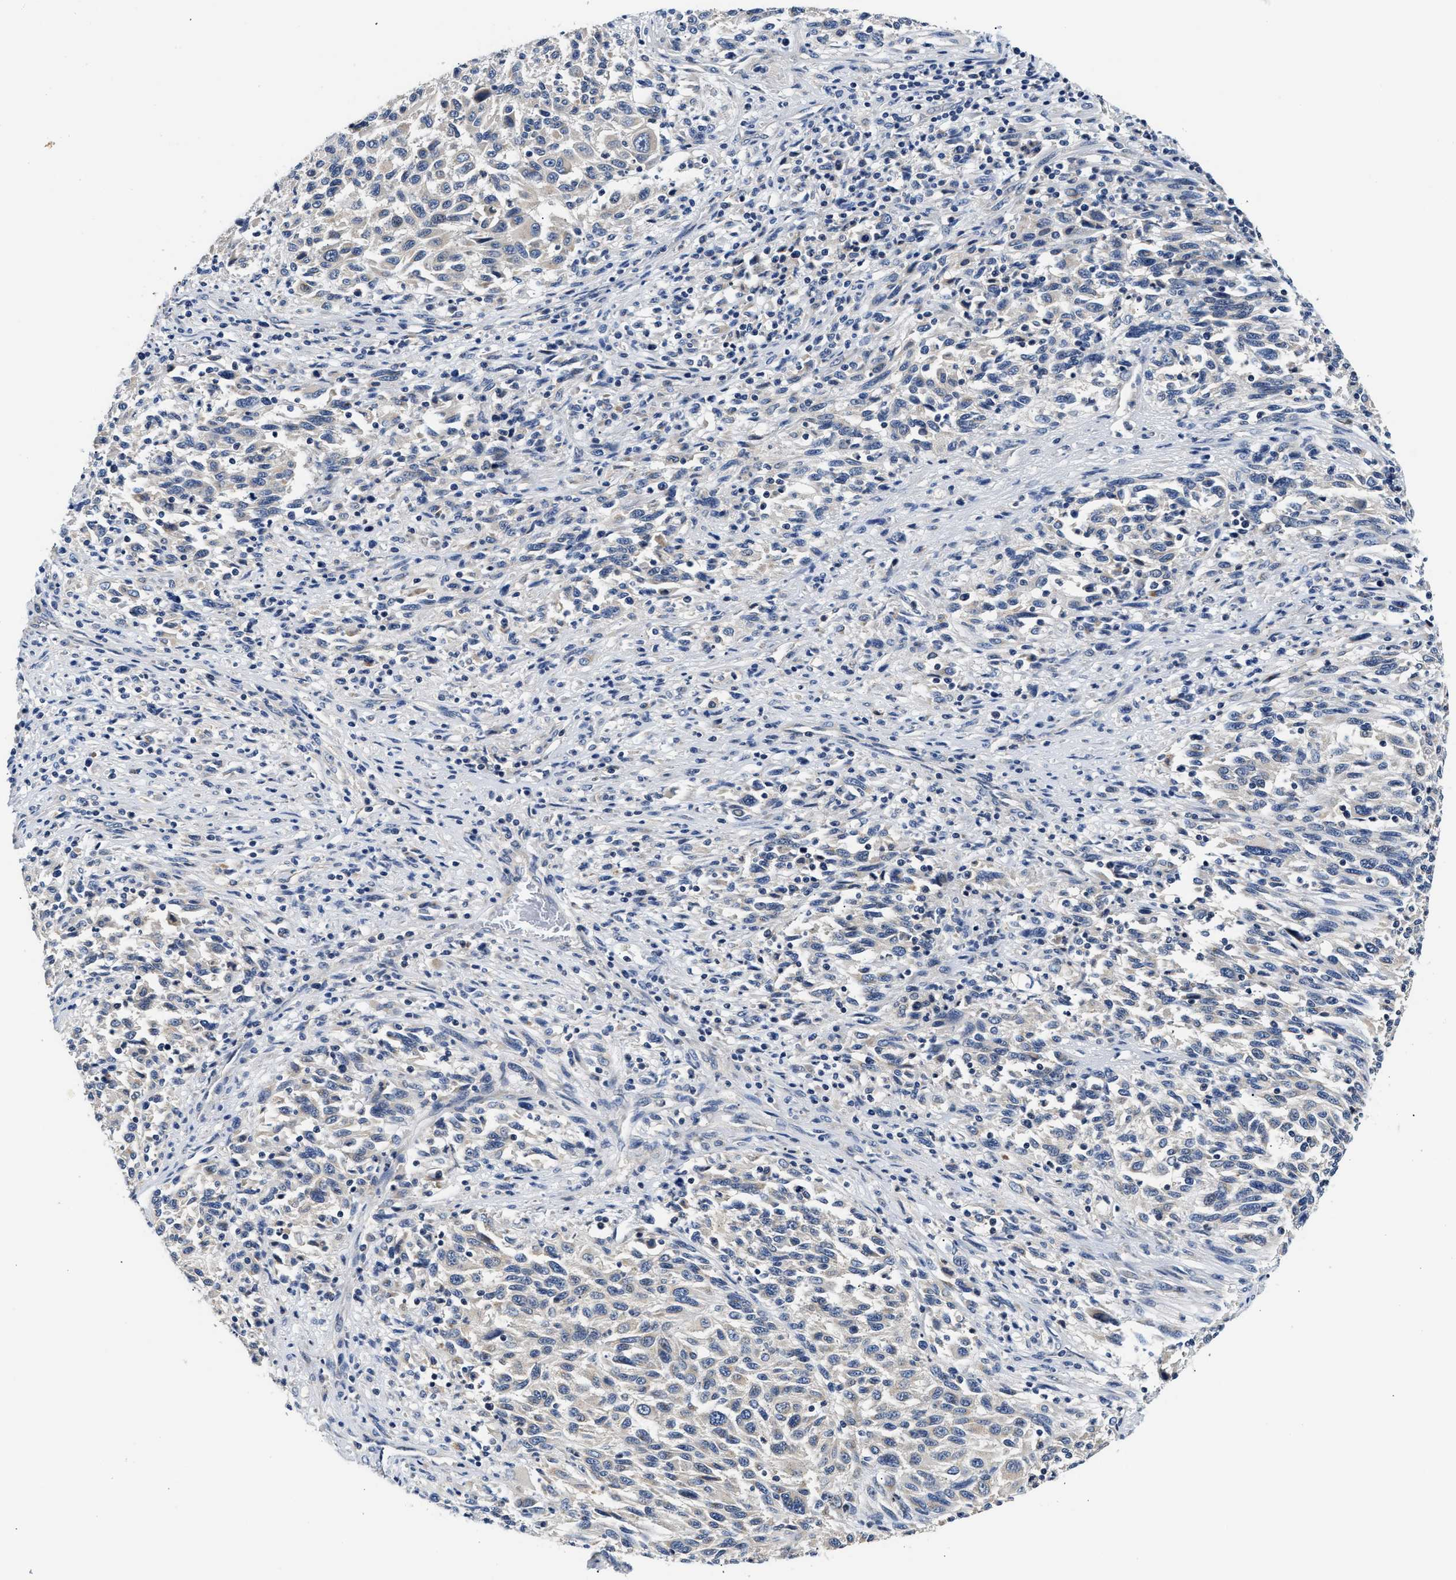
{"staining": {"intensity": "negative", "quantity": "none", "location": "none"}, "tissue": "melanoma", "cell_type": "Tumor cells", "image_type": "cancer", "snomed": [{"axis": "morphology", "description": "Malignant melanoma, Metastatic site"}, {"axis": "topography", "description": "Lymph node"}], "caption": "There is no significant staining in tumor cells of malignant melanoma (metastatic site).", "gene": "FAM185A", "patient": {"sex": "male", "age": 61}}